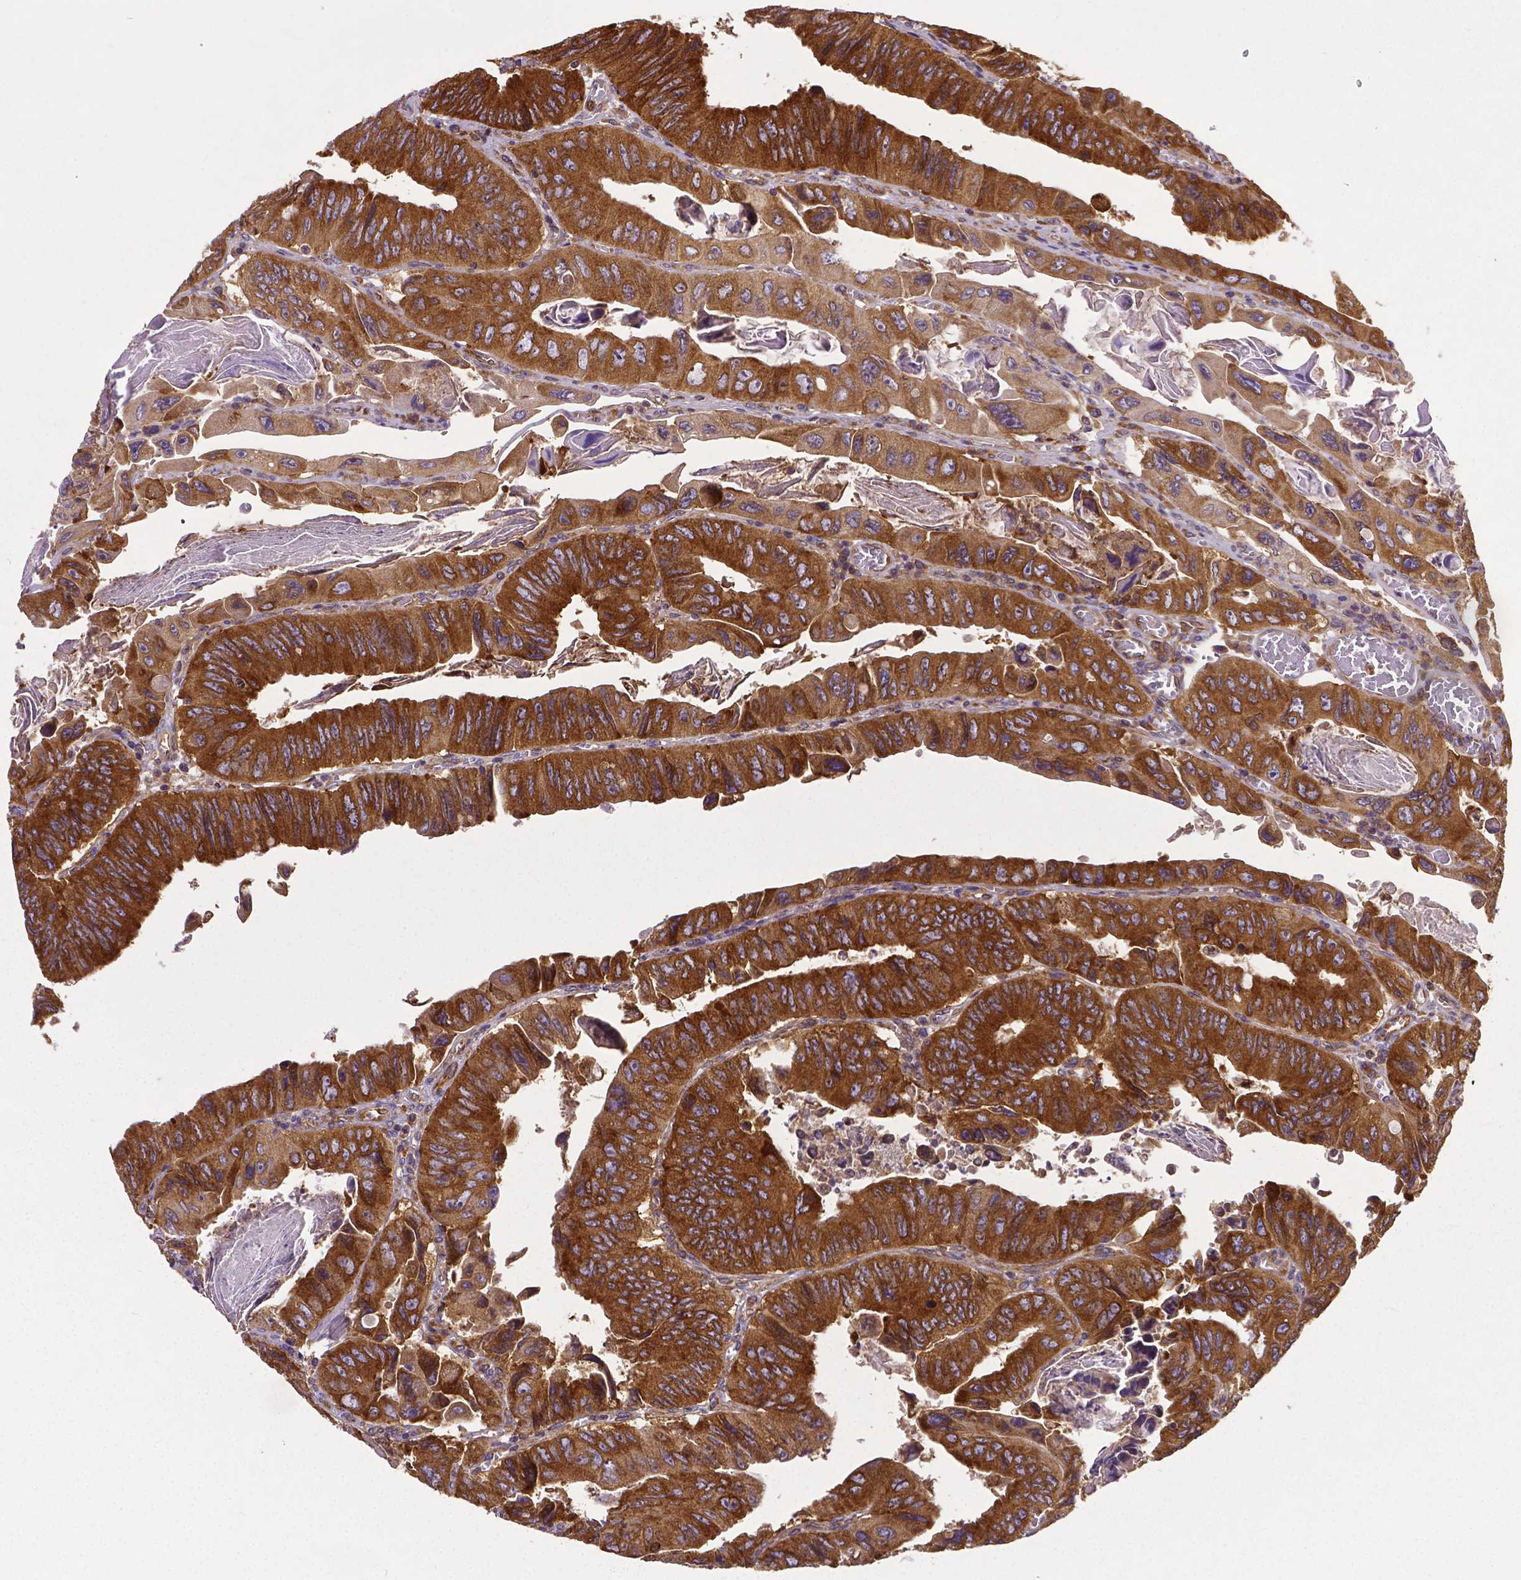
{"staining": {"intensity": "strong", "quantity": ">75%", "location": "cytoplasmic/membranous"}, "tissue": "colorectal cancer", "cell_type": "Tumor cells", "image_type": "cancer", "snomed": [{"axis": "morphology", "description": "Adenocarcinoma, NOS"}, {"axis": "topography", "description": "Colon"}], "caption": "The image demonstrates staining of colorectal cancer (adenocarcinoma), revealing strong cytoplasmic/membranous protein expression (brown color) within tumor cells.", "gene": "DICER1", "patient": {"sex": "female", "age": 84}}